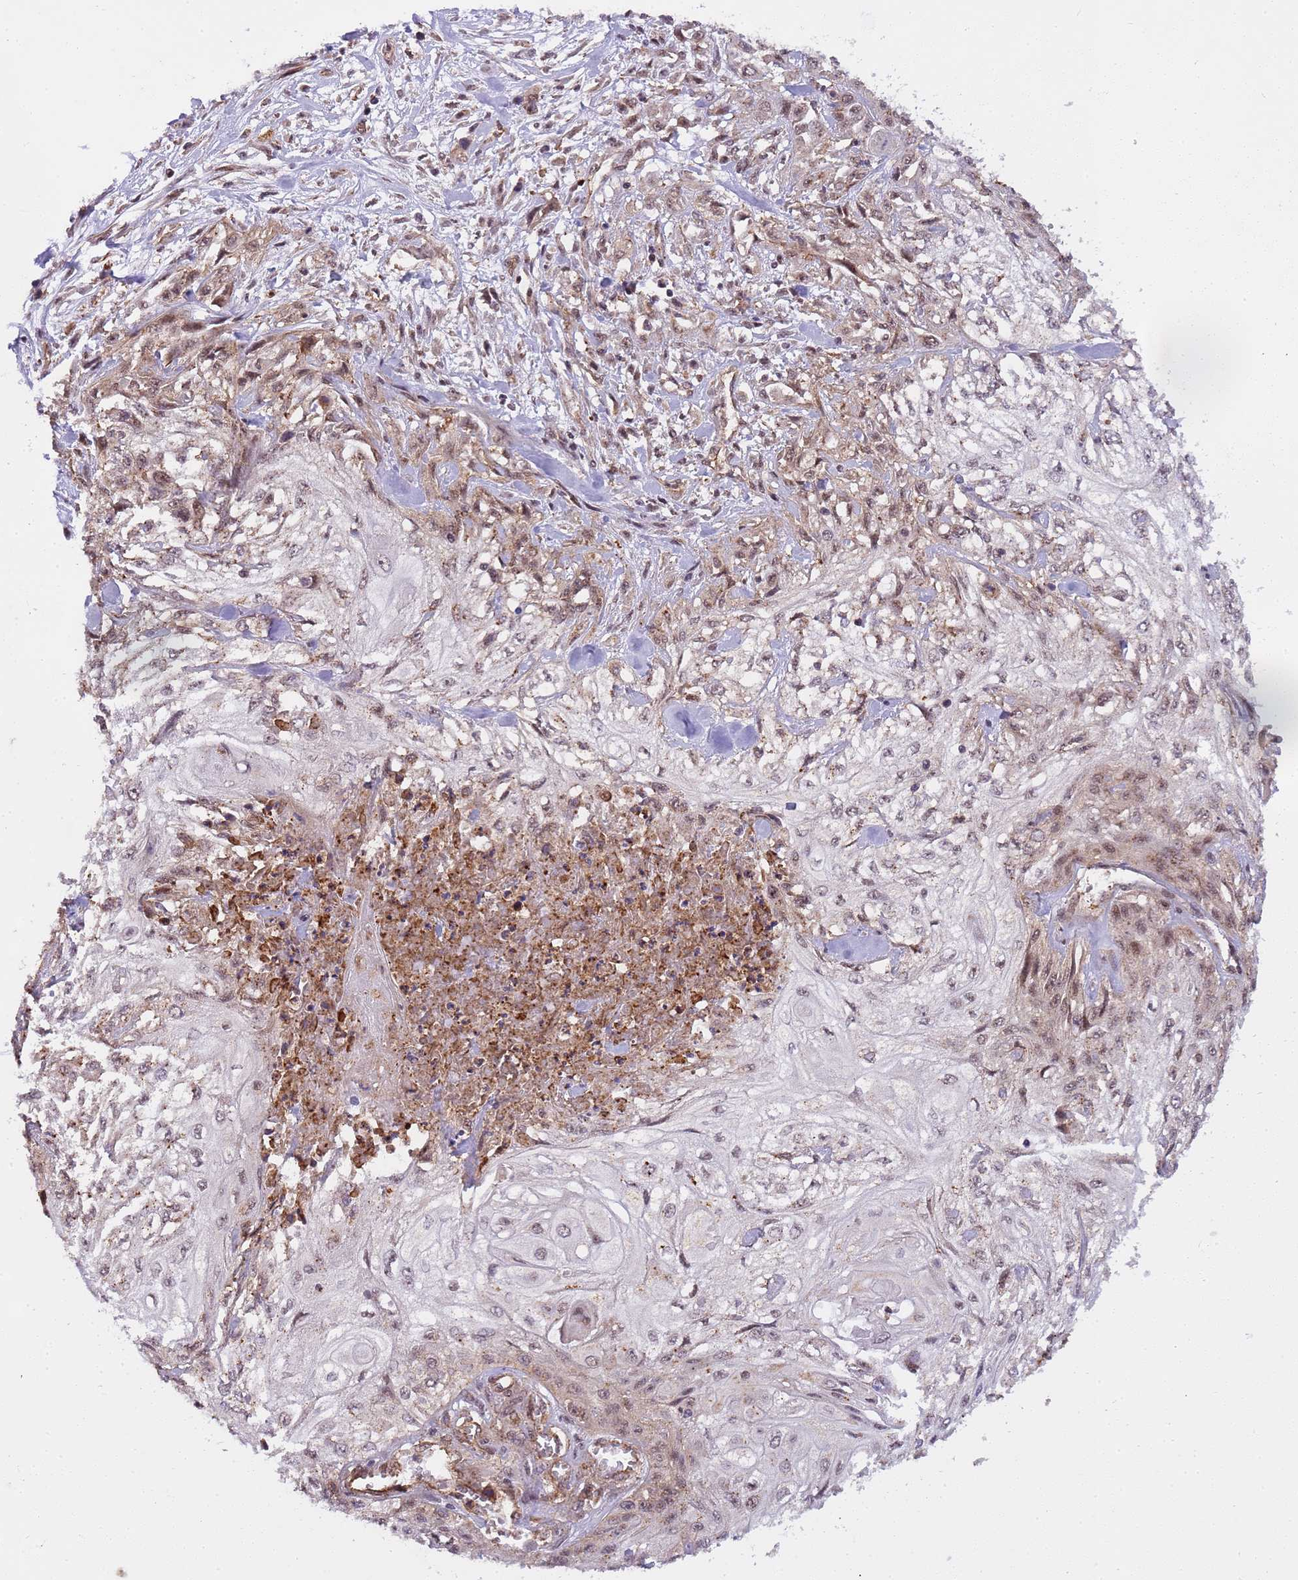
{"staining": {"intensity": "weak", "quantity": "25%-75%", "location": "nuclear"}, "tissue": "skin cancer", "cell_type": "Tumor cells", "image_type": "cancer", "snomed": [{"axis": "morphology", "description": "Squamous cell carcinoma, NOS"}, {"axis": "morphology", "description": "Squamous cell carcinoma, metastatic, NOS"}, {"axis": "topography", "description": "Skin"}, {"axis": "topography", "description": "Lymph node"}], "caption": "High-power microscopy captured an immunohistochemistry (IHC) photomicrograph of skin squamous cell carcinoma, revealing weak nuclear expression in about 25%-75% of tumor cells. (IHC, brightfield microscopy, high magnification).", "gene": "EMC2", "patient": {"sex": "male", "age": 75}}